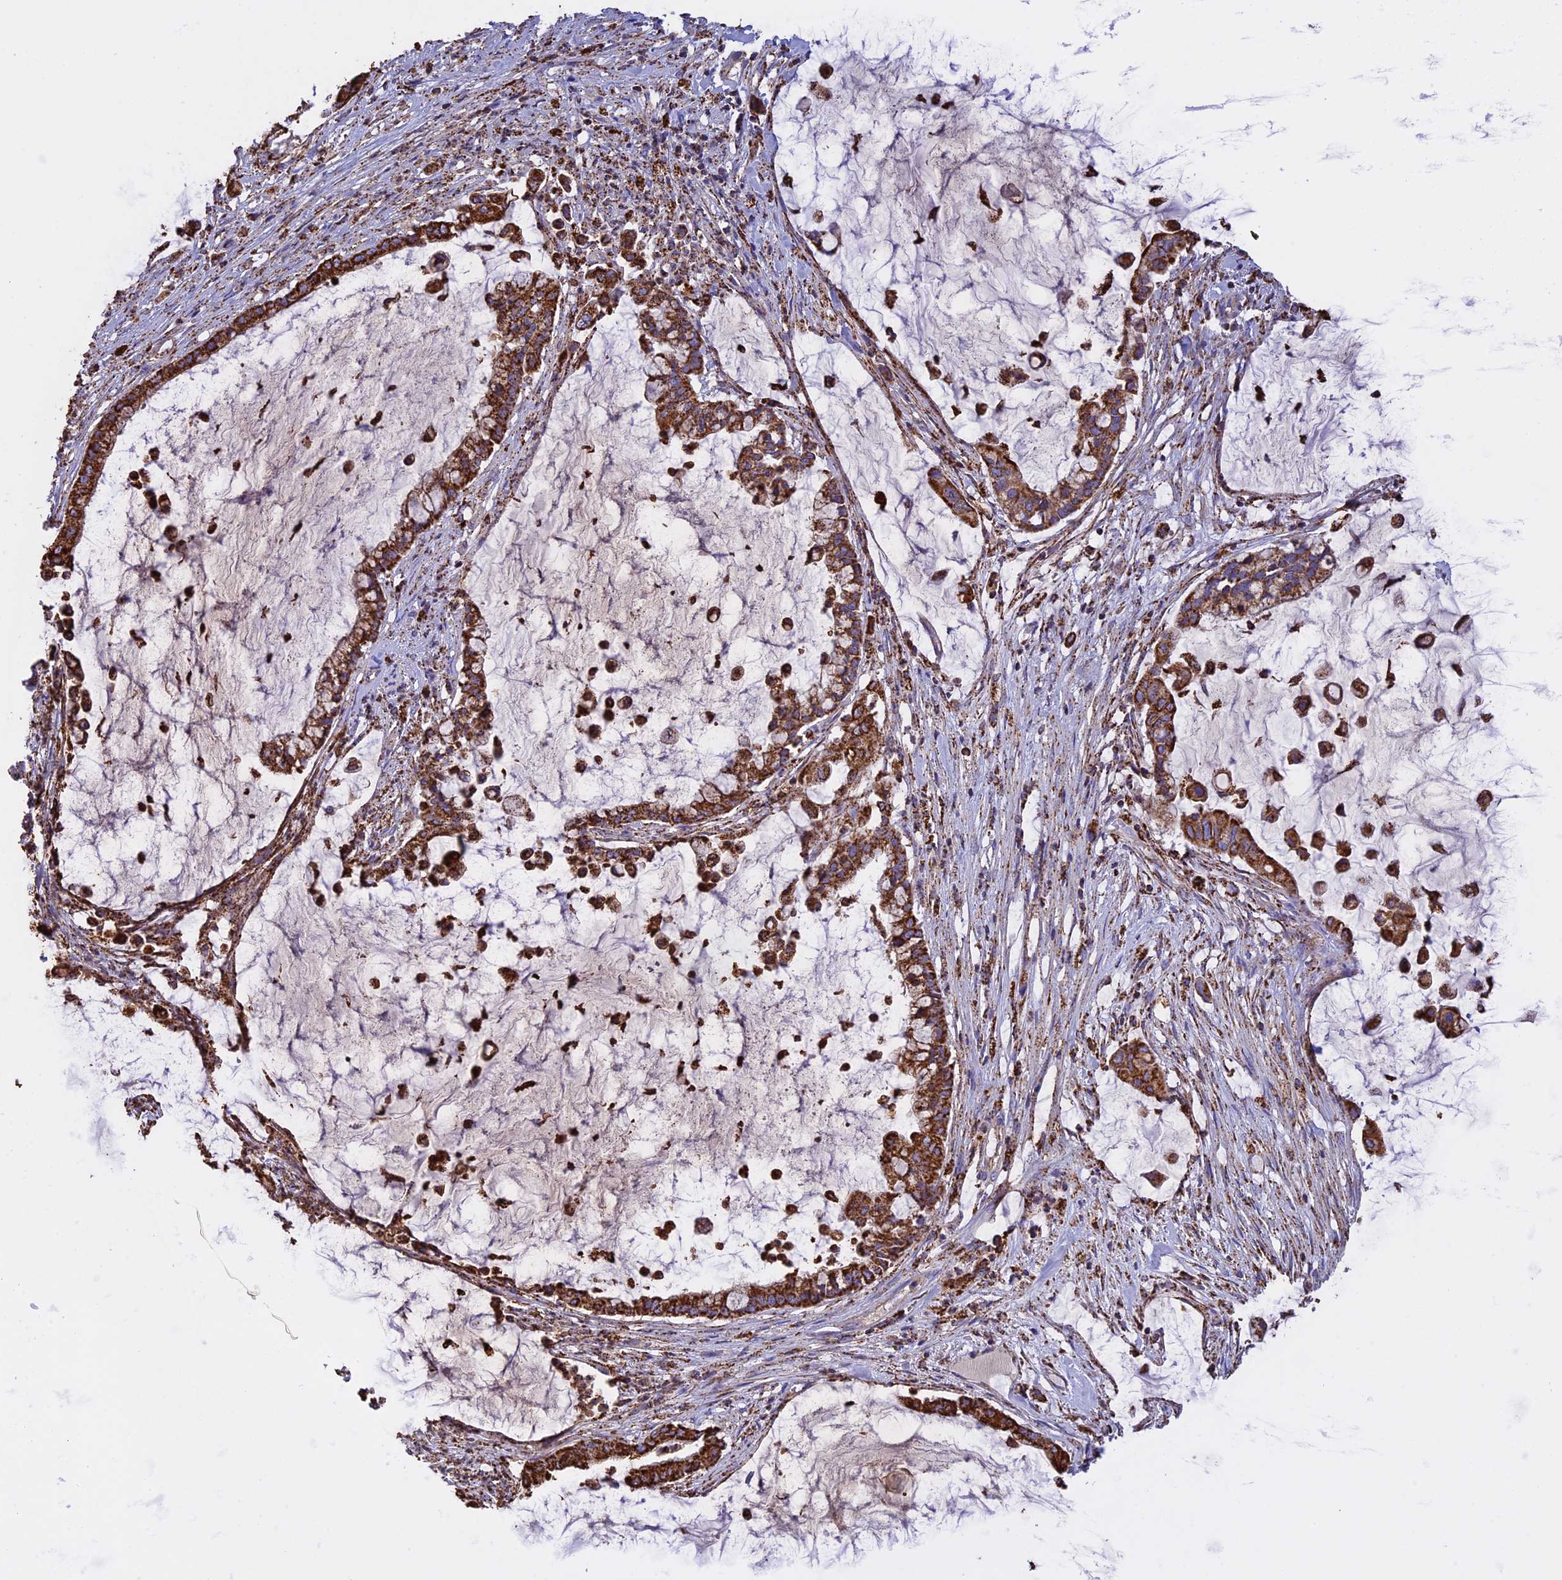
{"staining": {"intensity": "strong", "quantity": ">75%", "location": "cytoplasmic/membranous"}, "tissue": "pancreatic cancer", "cell_type": "Tumor cells", "image_type": "cancer", "snomed": [{"axis": "morphology", "description": "Adenocarcinoma, NOS"}, {"axis": "topography", "description": "Pancreas"}], "caption": "DAB (3,3'-diaminobenzidine) immunohistochemical staining of adenocarcinoma (pancreatic) displays strong cytoplasmic/membranous protein positivity in approximately >75% of tumor cells.", "gene": "KCNG1", "patient": {"sex": "male", "age": 41}}